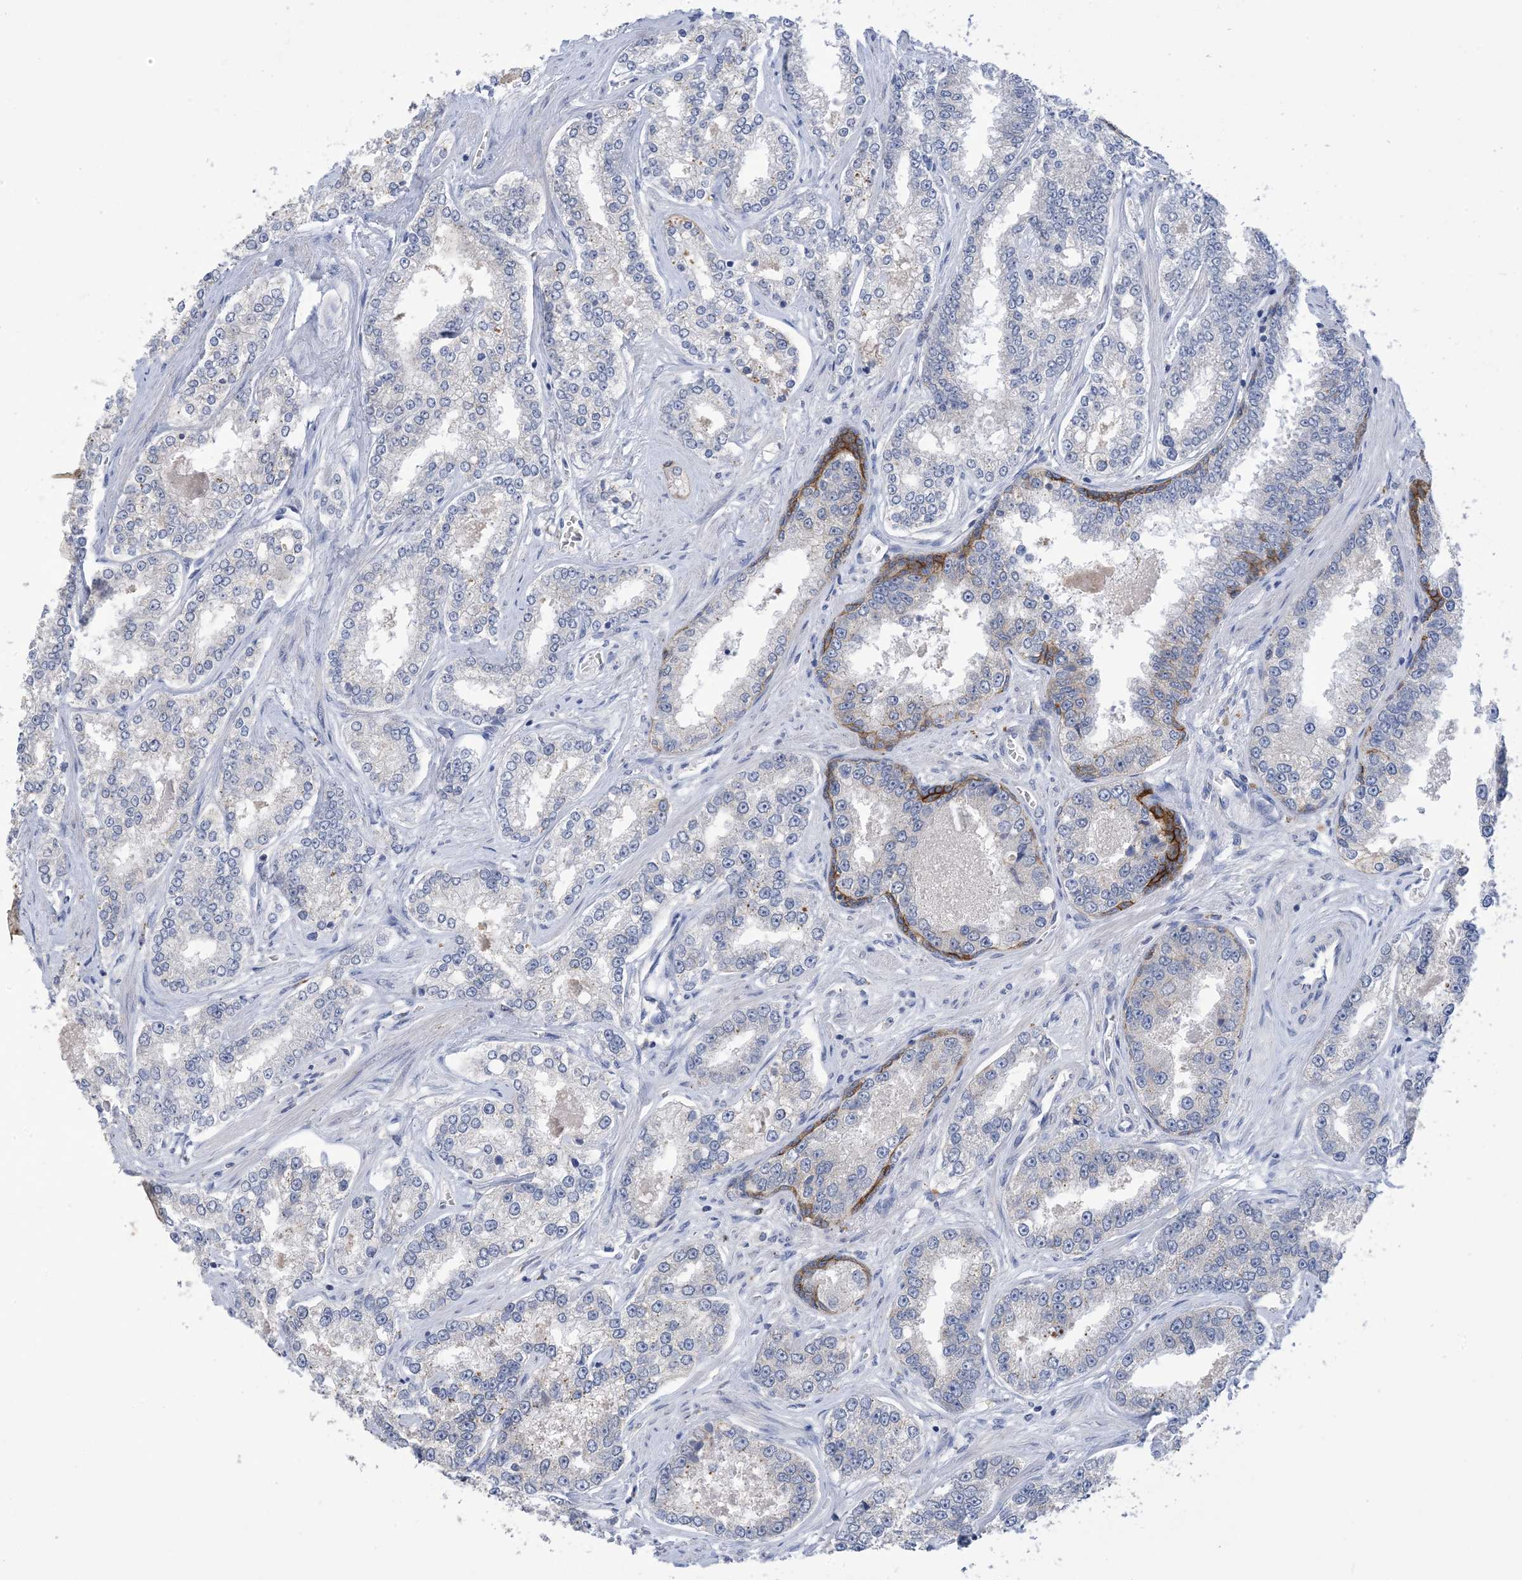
{"staining": {"intensity": "negative", "quantity": "none", "location": "none"}, "tissue": "prostate cancer", "cell_type": "Tumor cells", "image_type": "cancer", "snomed": [{"axis": "morphology", "description": "Normal tissue, NOS"}, {"axis": "morphology", "description": "Adenocarcinoma, High grade"}, {"axis": "topography", "description": "Prostate"}], "caption": "Immunohistochemistry of human prostate cancer (high-grade adenocarcinoma) reveals no positivity in tumor cells. (Brightfield microscopy of DAB immunohistochemistry at high magnification).", "gene": "DSC3", "patient": {"sex": "male", "age": 83}}